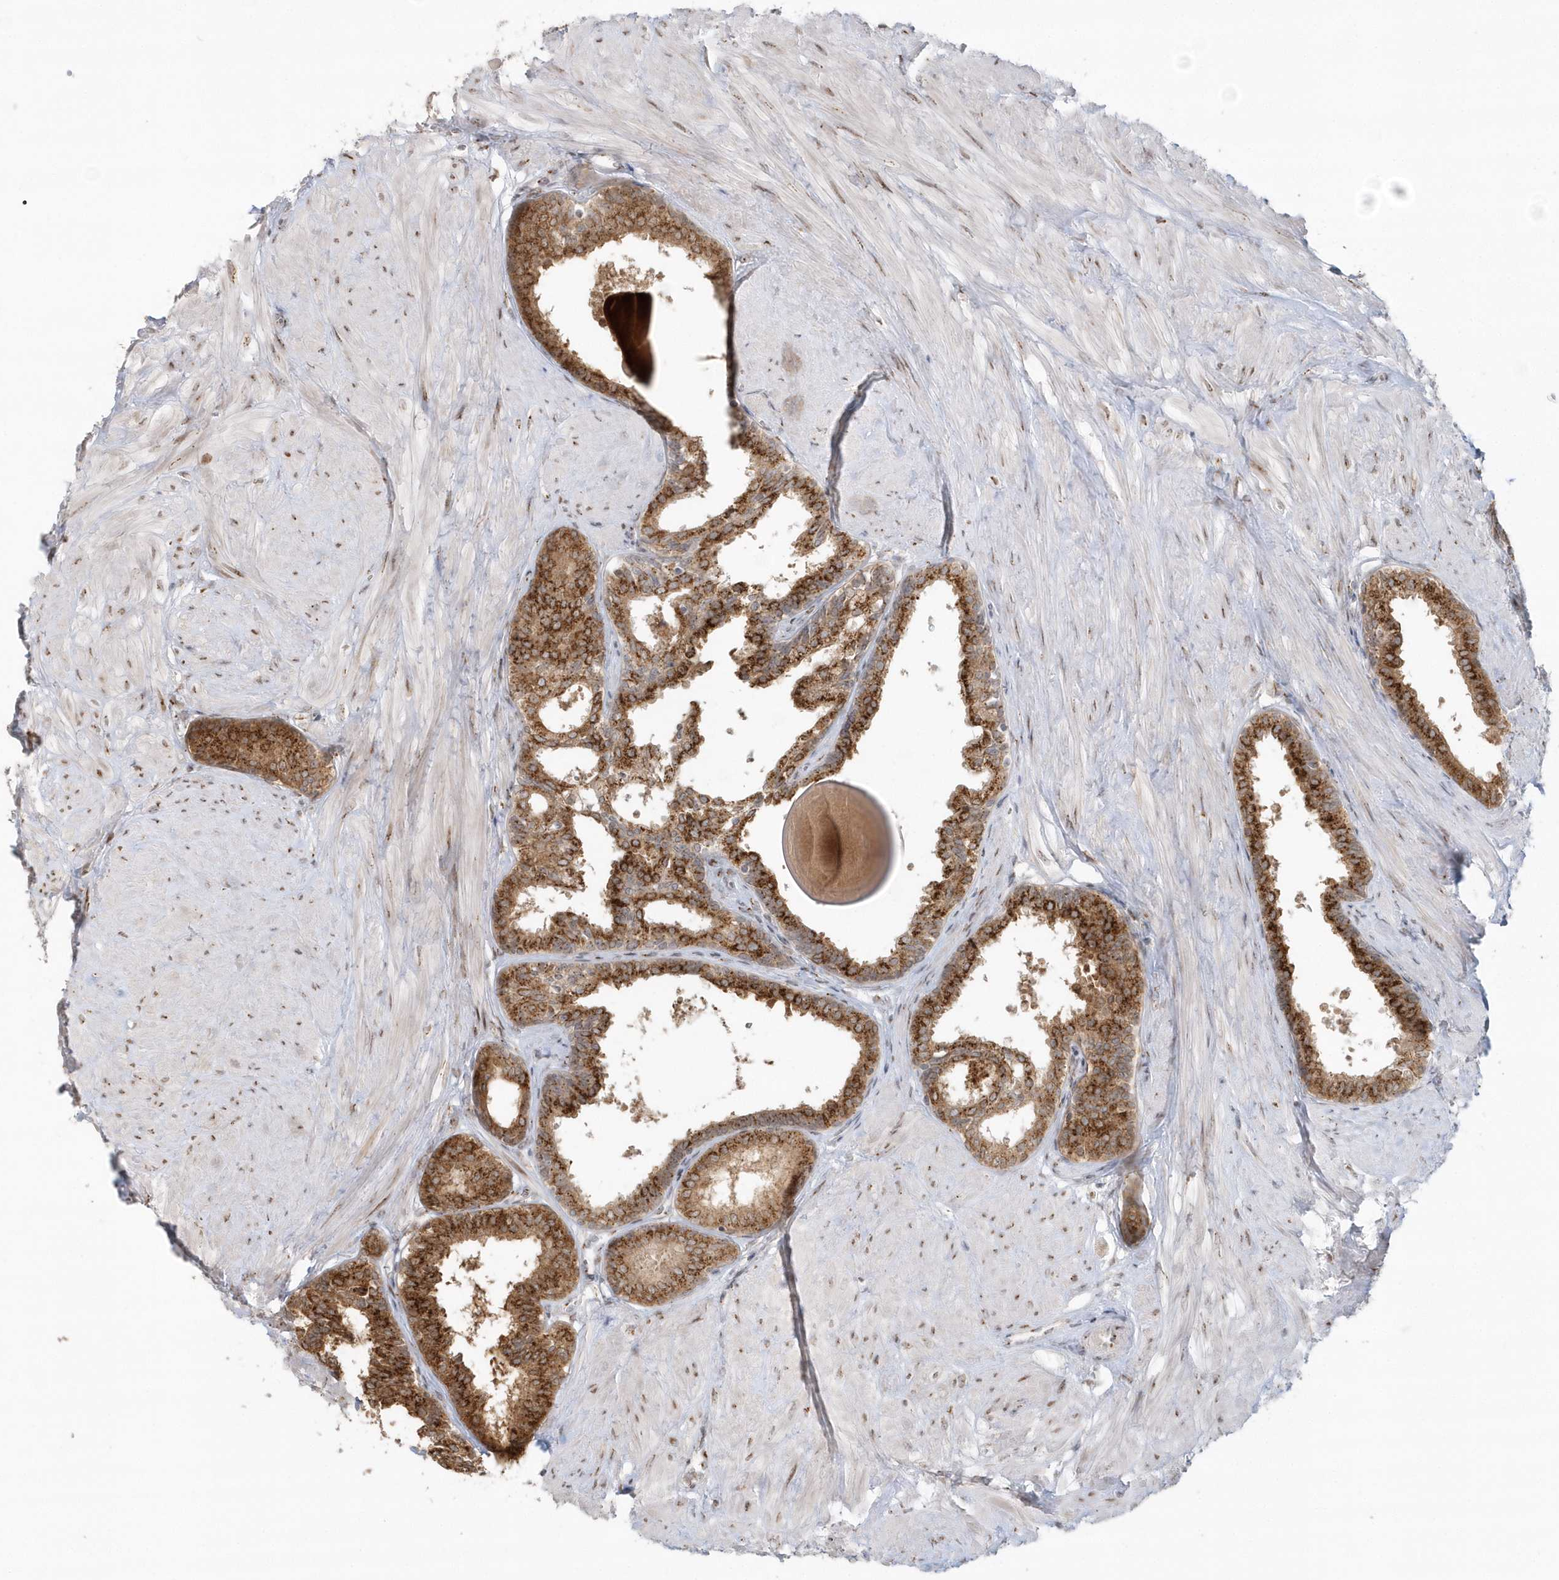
{"staining": {"intensity": "strong", "quantity": ">75%", "location": "cytoplasmic/membranous"}, "tissue": "prostate", "cell_type": "Glandular cells", "image_type": "normal", "snomed": [{"axis": "morphology", "description": "Normal tissue, NOS"}, {"axis": "topography", "description": "Prostate"}], "caption": "A high-resolution micrograph shows immunohistochemistry staining of unremarkable prostate, which demonstrates strong cytoplasmic/membranous staining in about >75% of glandular cells. Using DAB (3,3'-diaminobenzidine) (brown) and hematoxylin (blue) stains, captured at high magnification using brightfield microscopy.", "gene": "DHFR", "patient": {"sex": "male", "age": 48}}